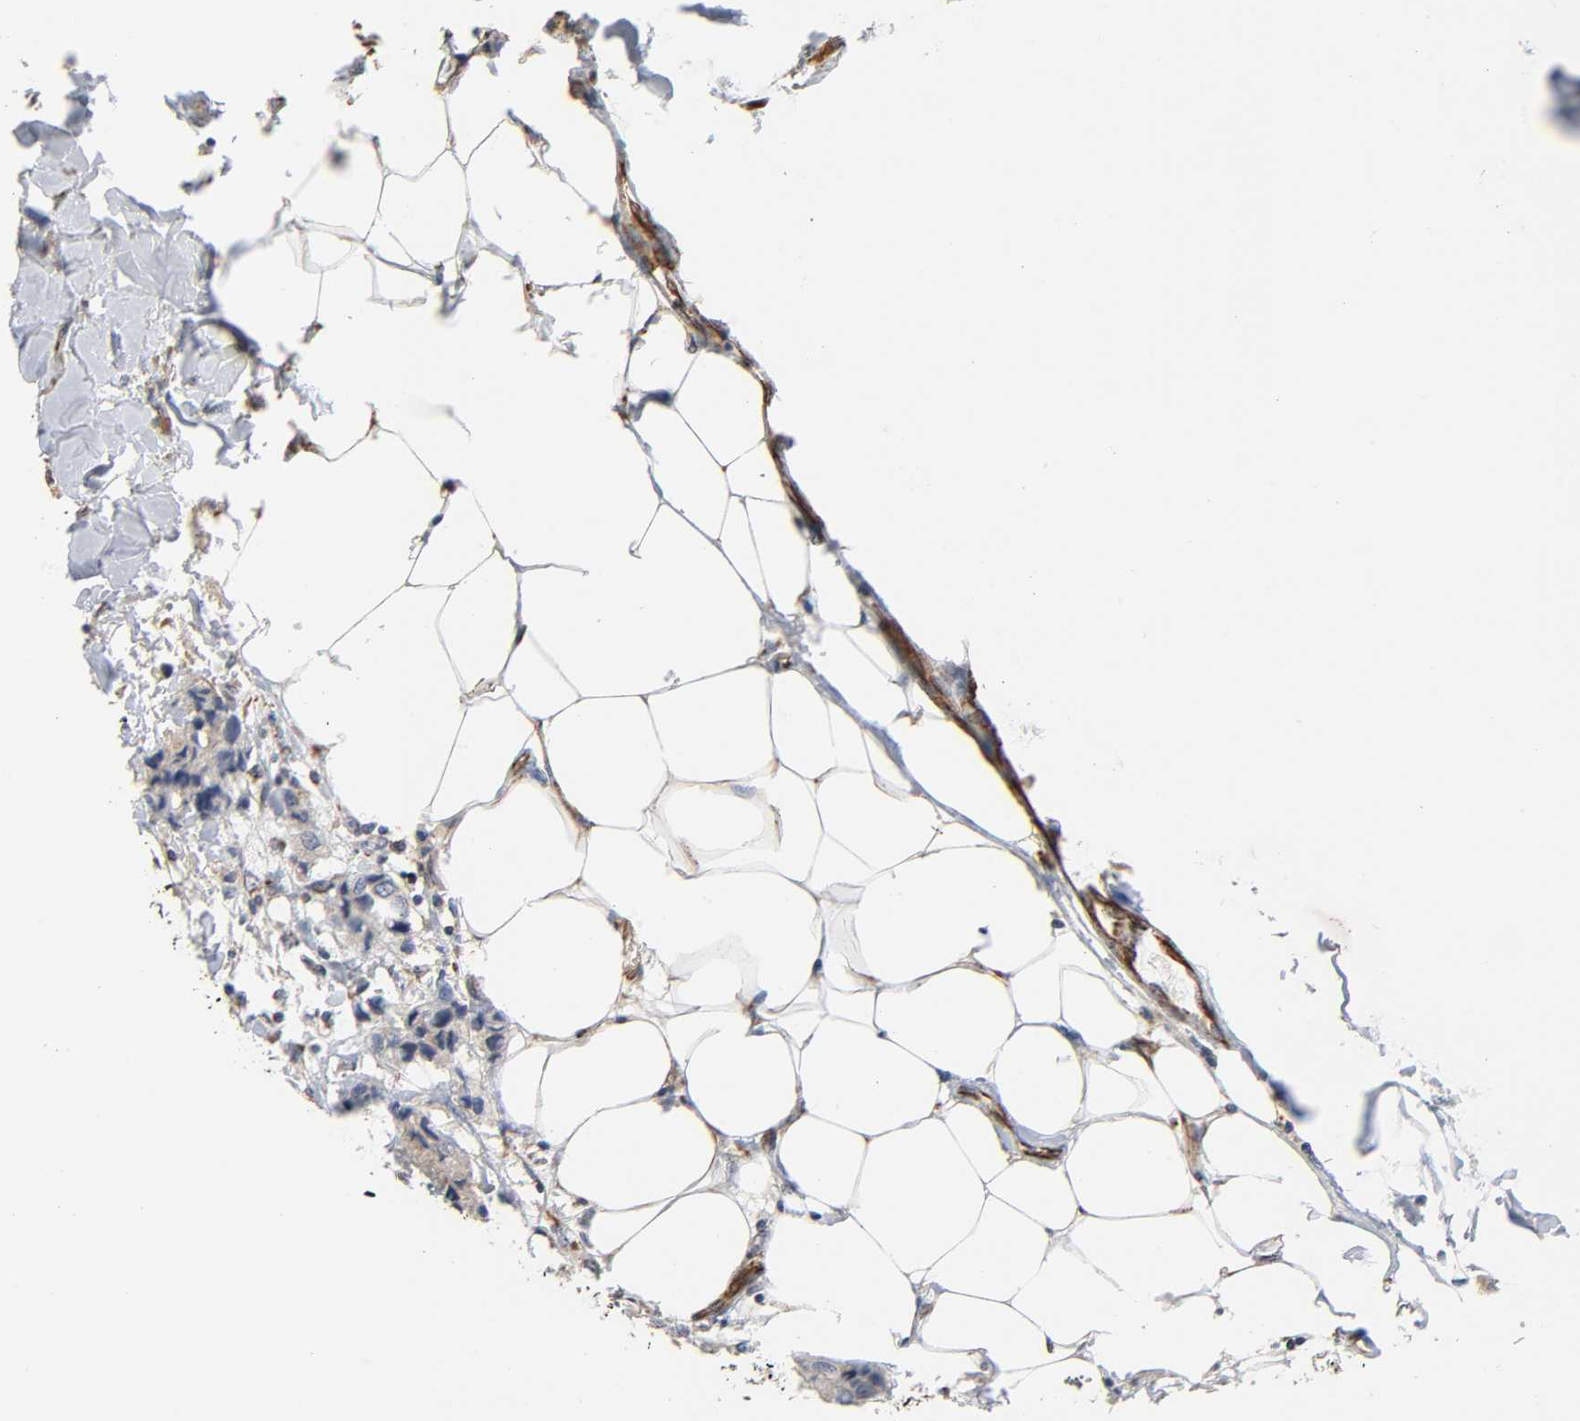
{"staining": {"intensity": "weak", "quantity": ">75%", "location": "cytoplasmic/membranous"}, "tissue": "breast cancer", "cell_type": "Tumor cells", "image_type": "cancer", "snomed": [{"axis": "morphology", "description": "Duct carcinoma"}, {"axis": "topography", "description": "Breast"}], "caption": "An image of breast cancer (invasive ductal carcinoma) stained for a protein demonstrates weak cytoplasmic/membranous brown staining in tumor cells.", "gene": "REEP6", "patient": {"sex": "female", "age": 80}}